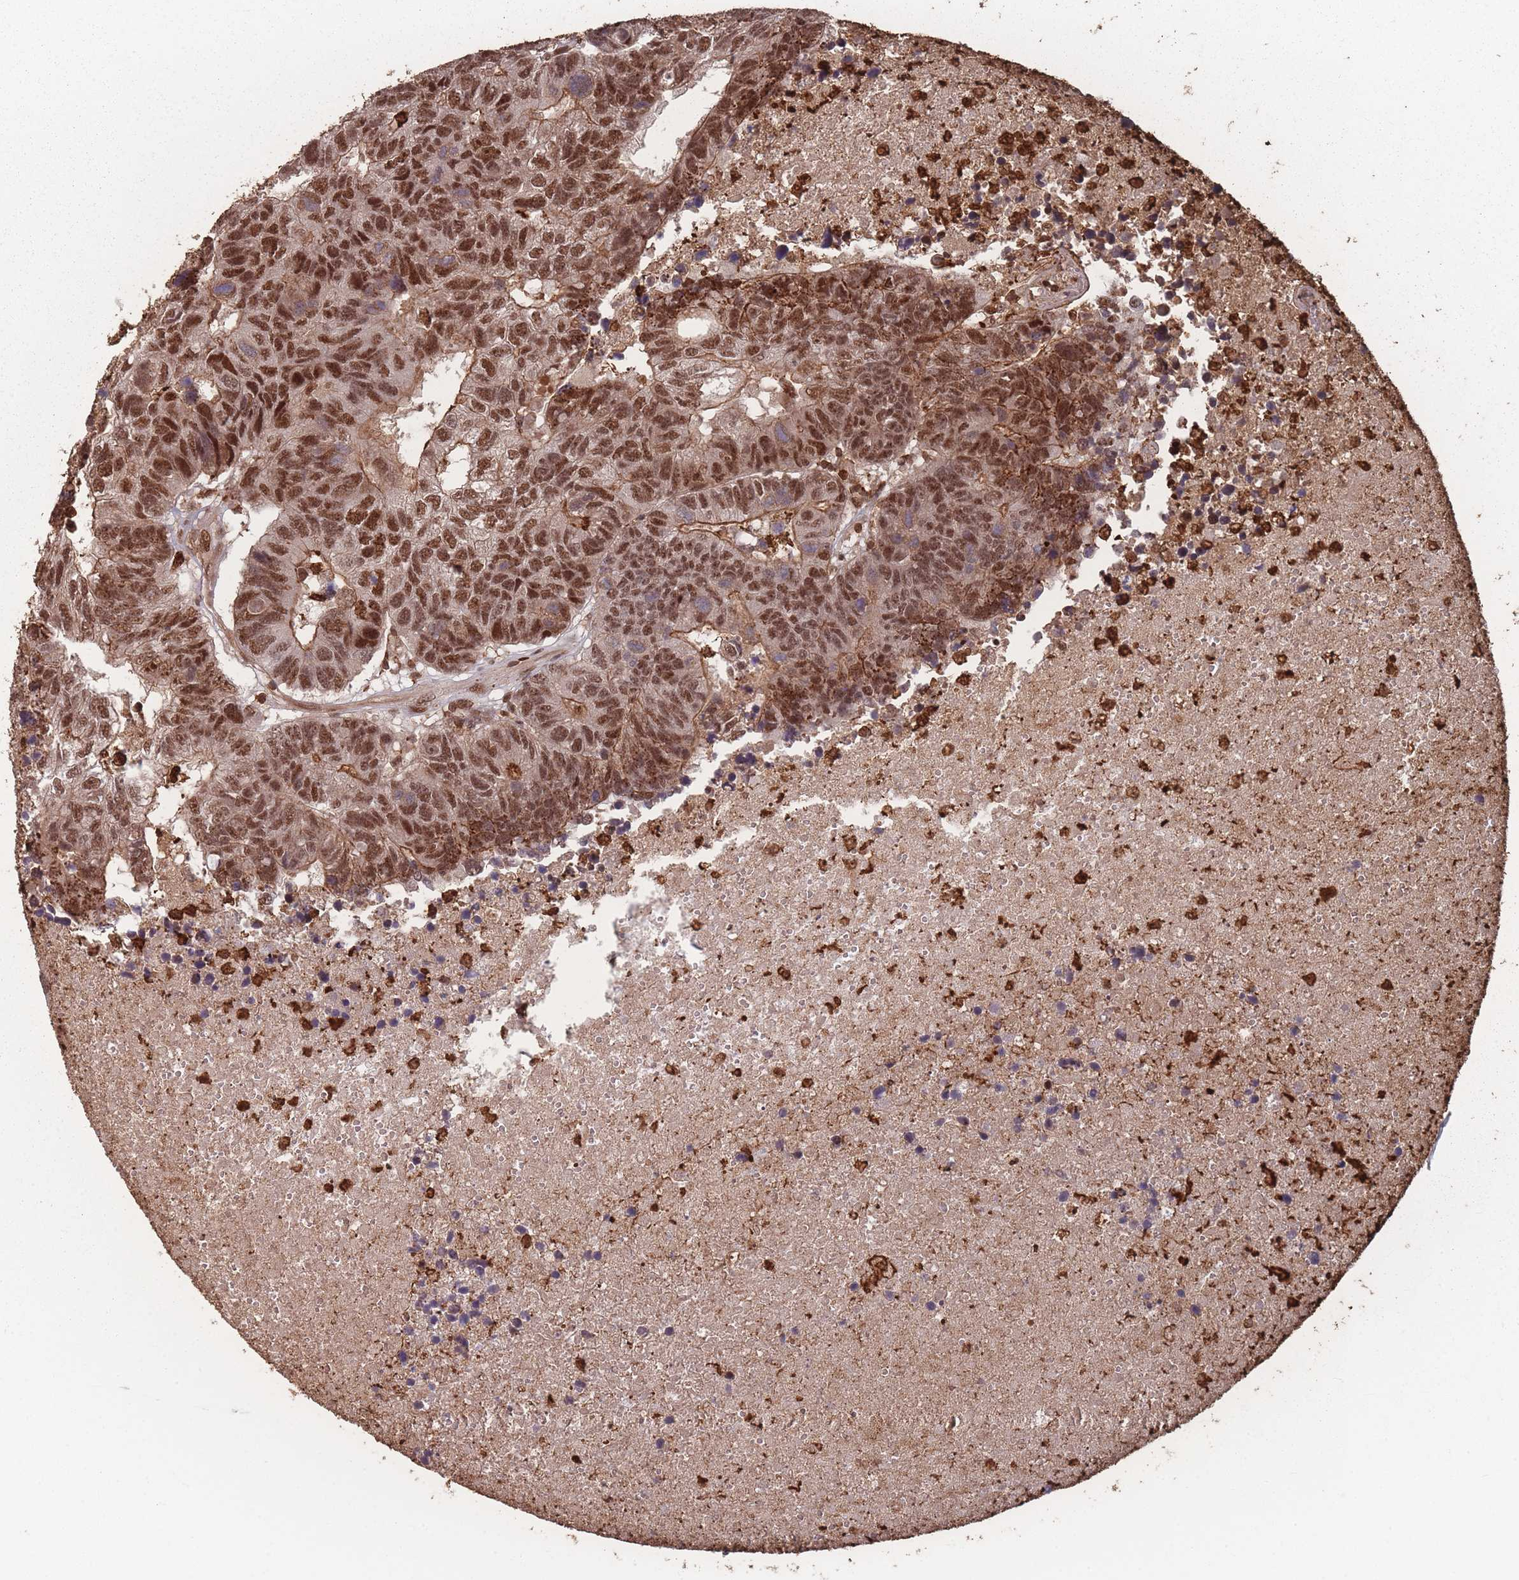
{"staining": {"intensity": "moderate", "quantity": ">75%", "location": "cytoplasmic/membranous,nuclear"}, "tissue": "colorectal cancer", "cell_type": "Tumor cells", "image_type": "cancer", "snomed": [{"axis": "morphology", "description": "Adenocarcinoma, NOS"}, {"axis": "topography", "description": "Colon"}], "caption": "This photomicrograph exhibits immunohistochemistry (IHC) staining of human adenocarcinoma (colorectal), with medium moderate cytoplasmic/membranous and nuclear expression in approximately >75% of tumor cells.", "gene": "WDR55", "patient": {"sex": "female", "age": 48}}